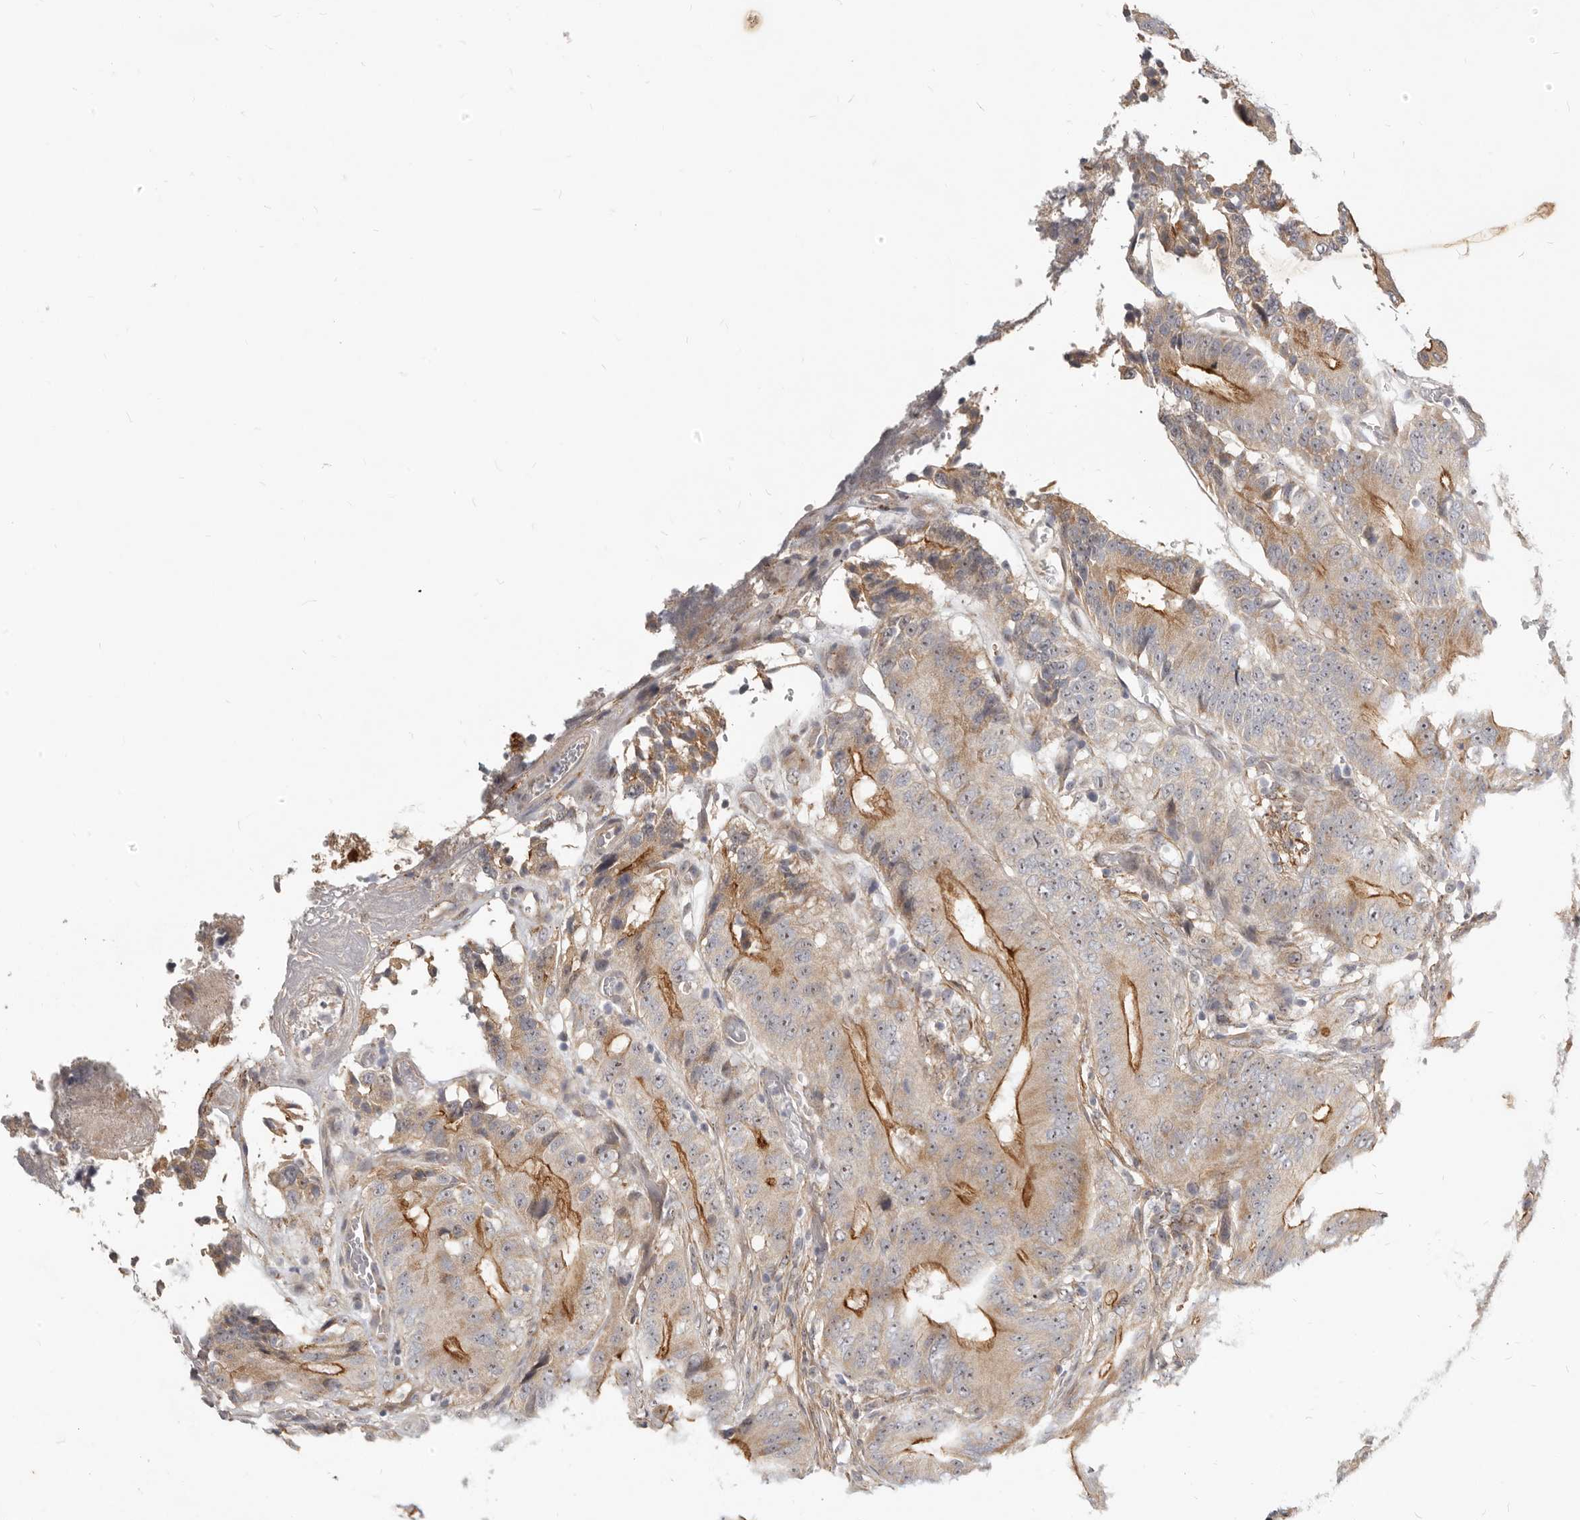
{"staining": {"intensity": "moderate", "quantity": "<25%", "location": "cytoplasmic/membranous"}, "tissue": "colorectal cancer", "cell_type": "Tumor cells", "image_type": "cancer", "snomed": [{"axis": "morphology", "description": "Adenocarcinoma, NOS"}, {"axis": "topography", "description": "Colon"}], "caption": "Immunohistochemical staining of colorectal cancer displays low levels of moderate cytoplasmic/membranous protein expression in about <25% of tumor cells. Using DAB (3,3'-diaminobenzidine) (brown) and hematoxylin (blue) stains, captured at high magnification using brightfield microscopy.", "gene": "MICALL2", "patient": {"sex": "male", "age": 83}}